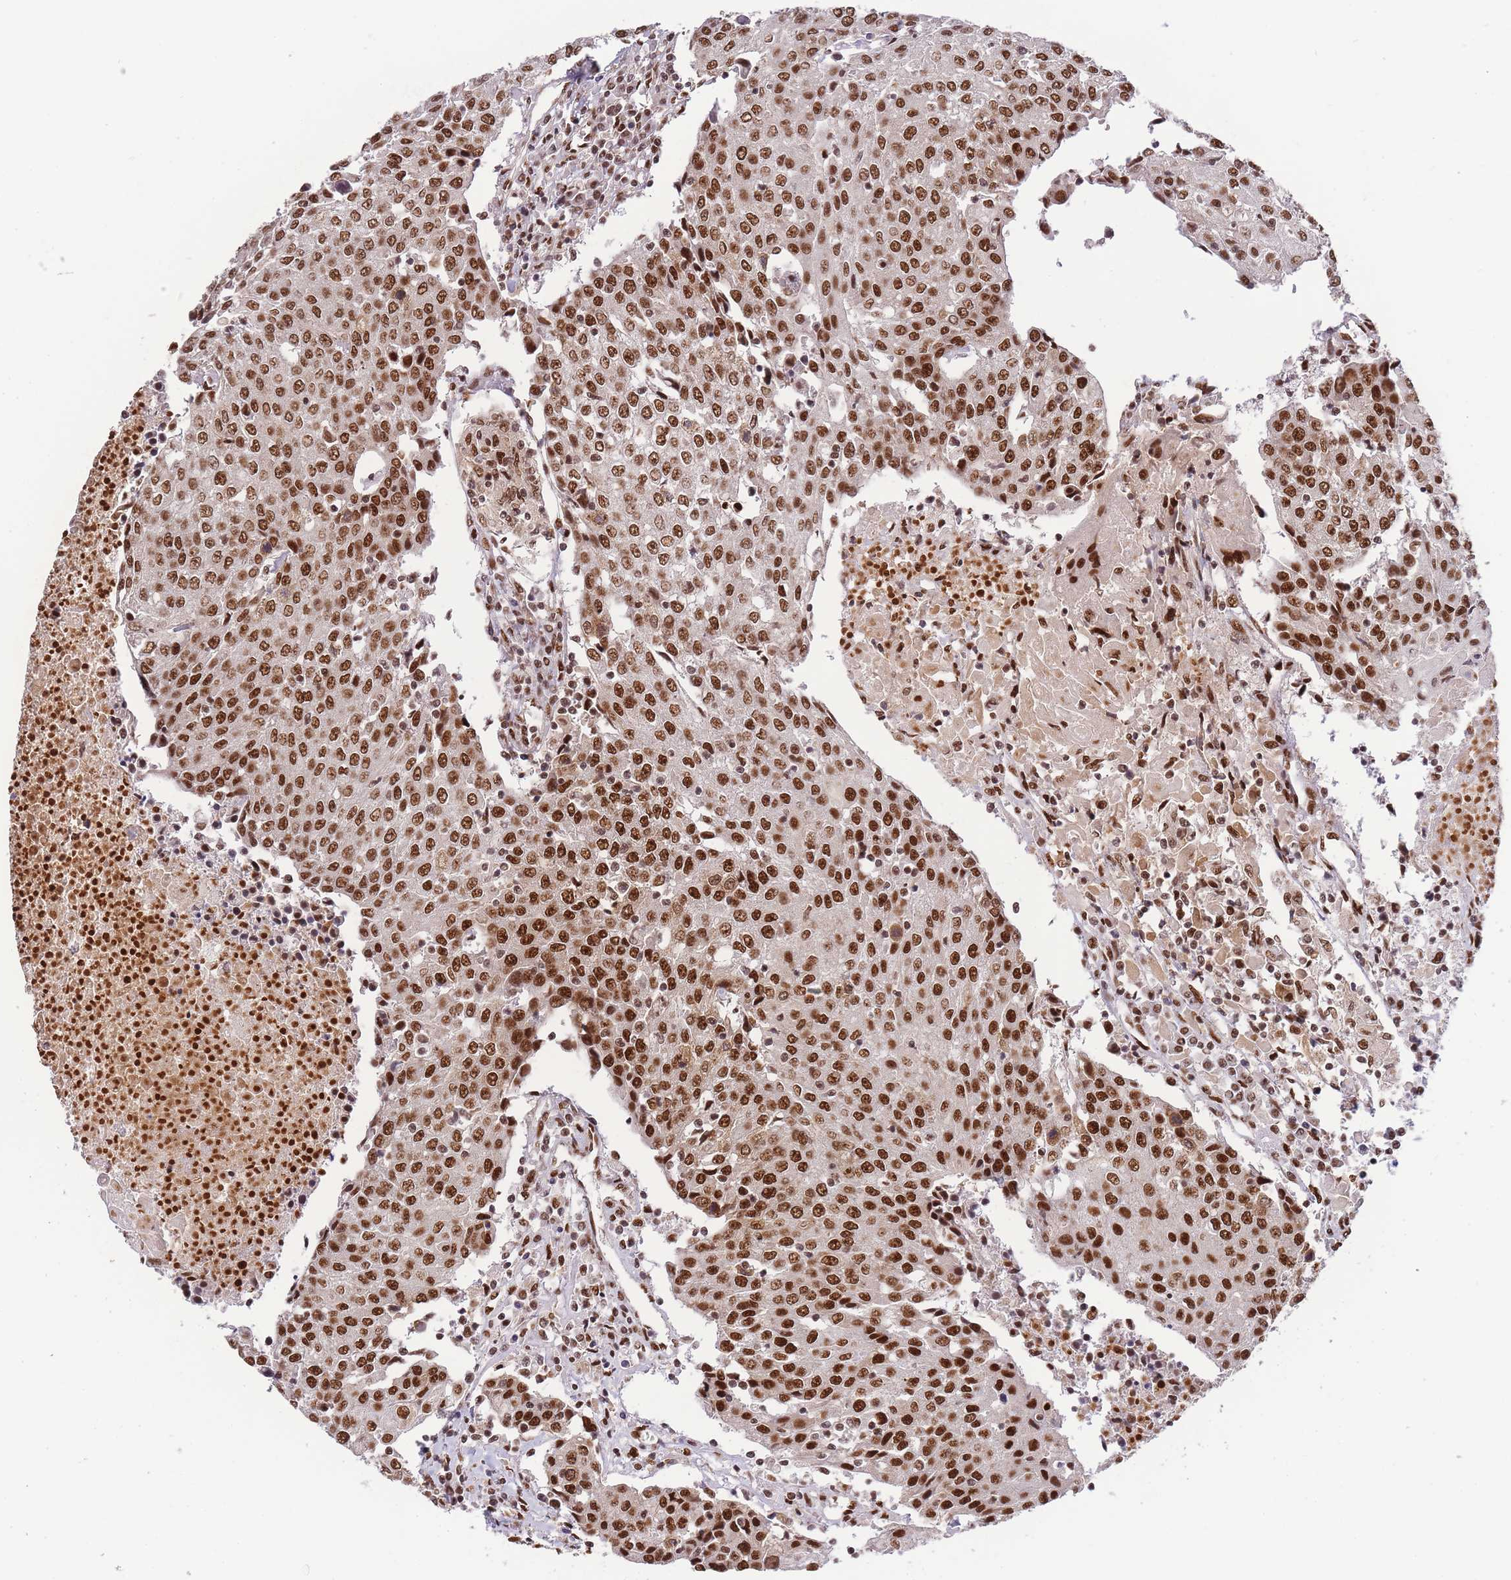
{"staining": {"intensity": "strong", "quantity": ">75%", "location": "nuclear"}, "tissue": "urothelial cancer", "cell_type": "Tumor cells", "image_type": "cancer", "snomed": [{"axis": "morphology", "description": "Urothelial carcinoma, High grade"}, {"axis": "topography", "description": "Urinary bladder"}], "caption": "Approximately >75% of tumor cells in human high-grade urothelial carcinoma exhibit strong nuclear protein positivity as visualized by brown immunohistochemical staining.", "gene": "PRKDC", "patient": {"sex": "female", "age": 85}}